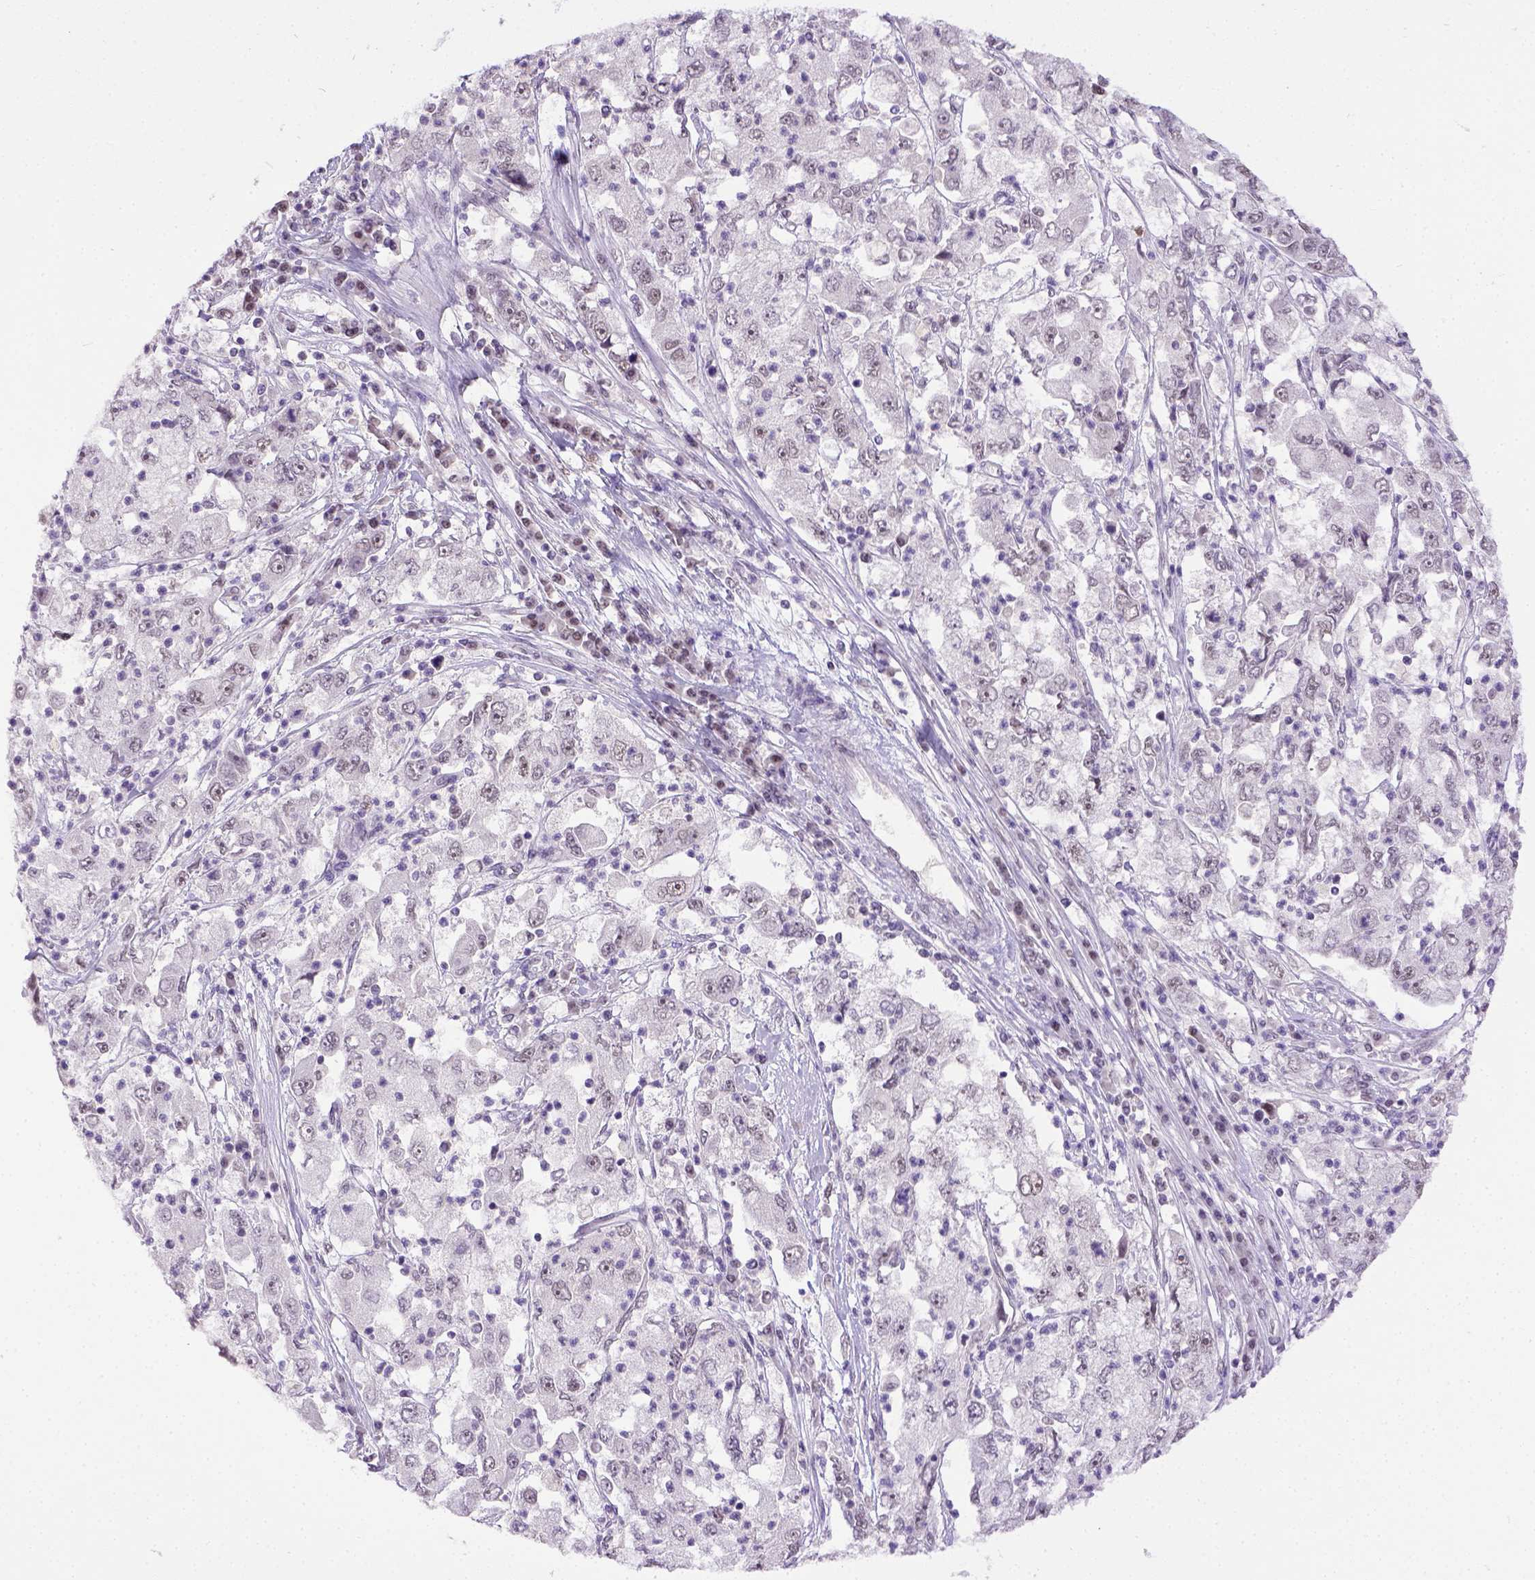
{"staining": {"intensity": "negative", "quantity": "none", "location": "none"}, "tissue": "cervical cancer", "cell_type": "Tumor cells", "image_type": "cancer", "snomed": [{"axis": "morphology", "description": "Squamous cell carcinoma, NOS"}, {"axis": "topography", "description": "Cervix"}], "caption": "IHC image of neoplastic tissue: human cervical cancer (squamous cell carcinoma) stained with DAB (3,3'-diaminobenzidine) exhibits no significant protein expression in tumor cells. Brightfield microscopy of IHC stained with DAB (3,3'-diaminobenzidine) (brown) and hematoxylin (blue), captured at high magnification.", "gene": "ERCC1", "patient": {"sex": "female", "age": 36}}